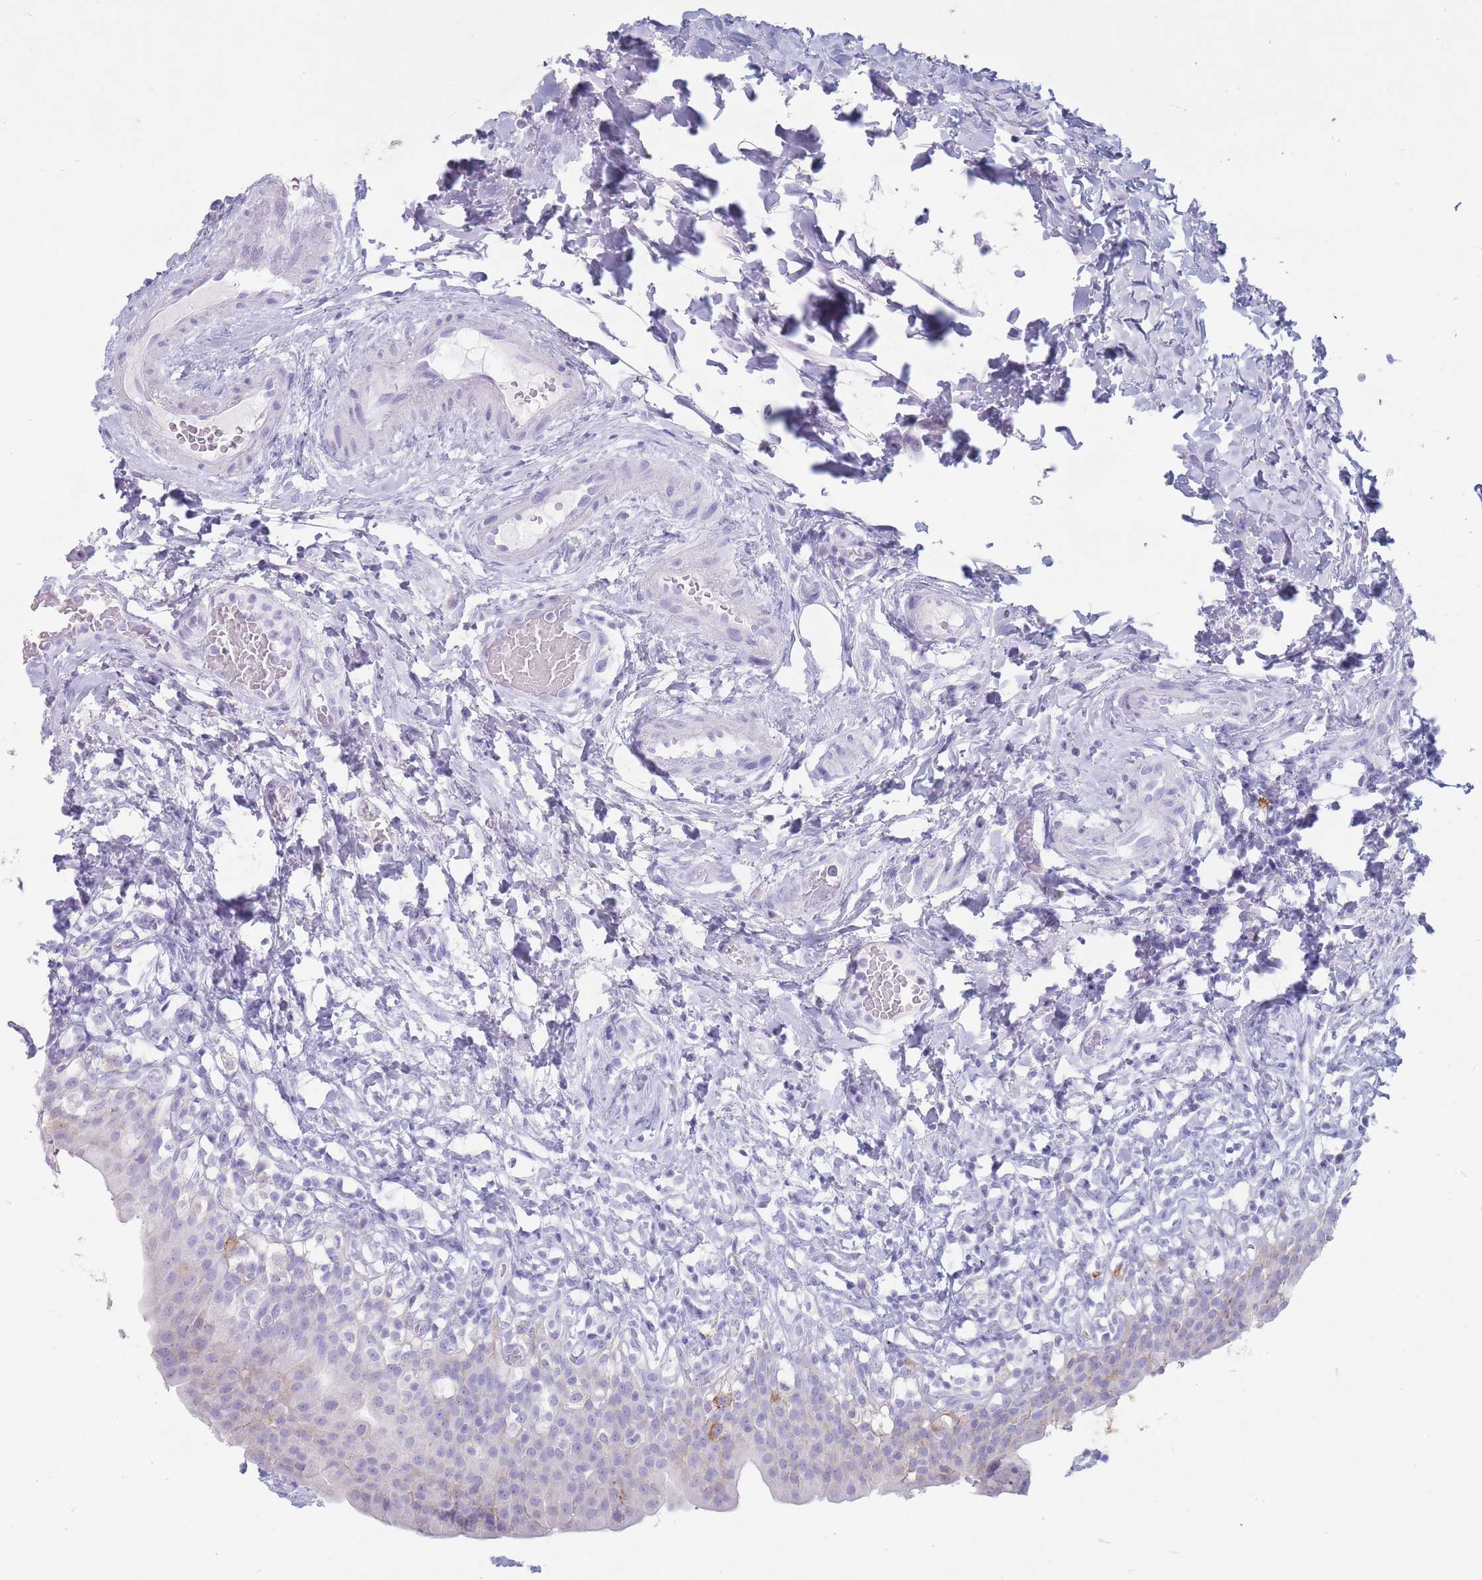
{"staining": {"intensity": "negative", "quantity": "none", "location": "none"}, "tissue": "urinary bladder", "cell_type": "Urothelial cells", "image_type": "normal", "snomed": [{"axis": "morphology", "description": "Normal tissue, NOS"}, {"axis": "morphology", "description": "Inflammation, NOS"}, {"axis": "topography", "description": "Urinary bladder"}], "caption": "The image reveals no significant staining in urothelial cells of urinary bladder.", "gene": "ST3GAL5", "patient": {"sex": "male", "age": 64}}